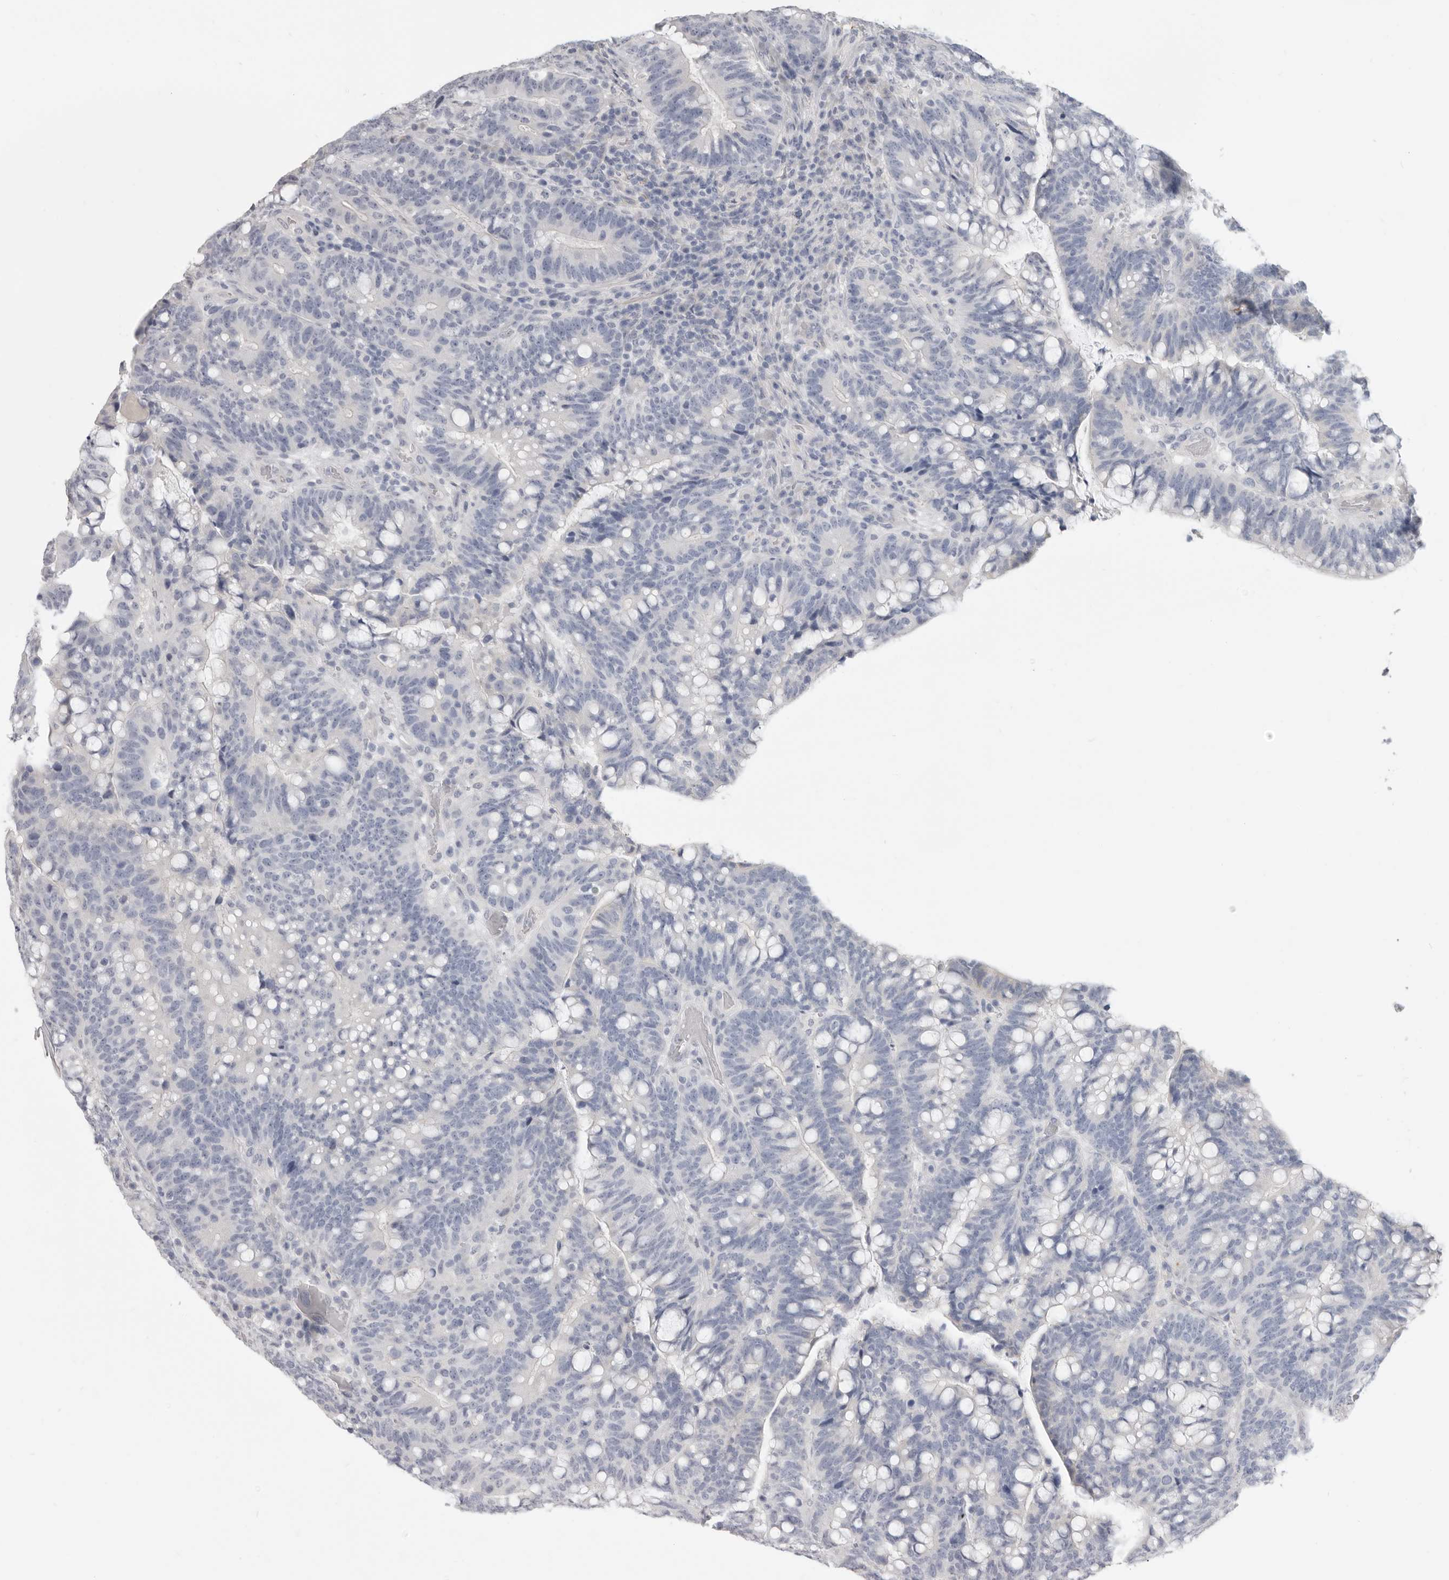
{"staining": {"intensity": "negative", "quantity": "none", "location": "none"}, "tissue": "colorectal cancer", "cell_type": "Tumor cells", "image_type": "cancer", "snomed": [{"axis": "morphology", "description": "Adenocarcinoma, NOS"}, {"axis": "topography", "description": "Colon"}], "caption": "A micrograph of colorectal cancer (adenocarcinoma) stained for a protein shows no brown staining in tumor cells.", "gene": "XIRP1", "patient": {"sex": "female", "age": 66}}